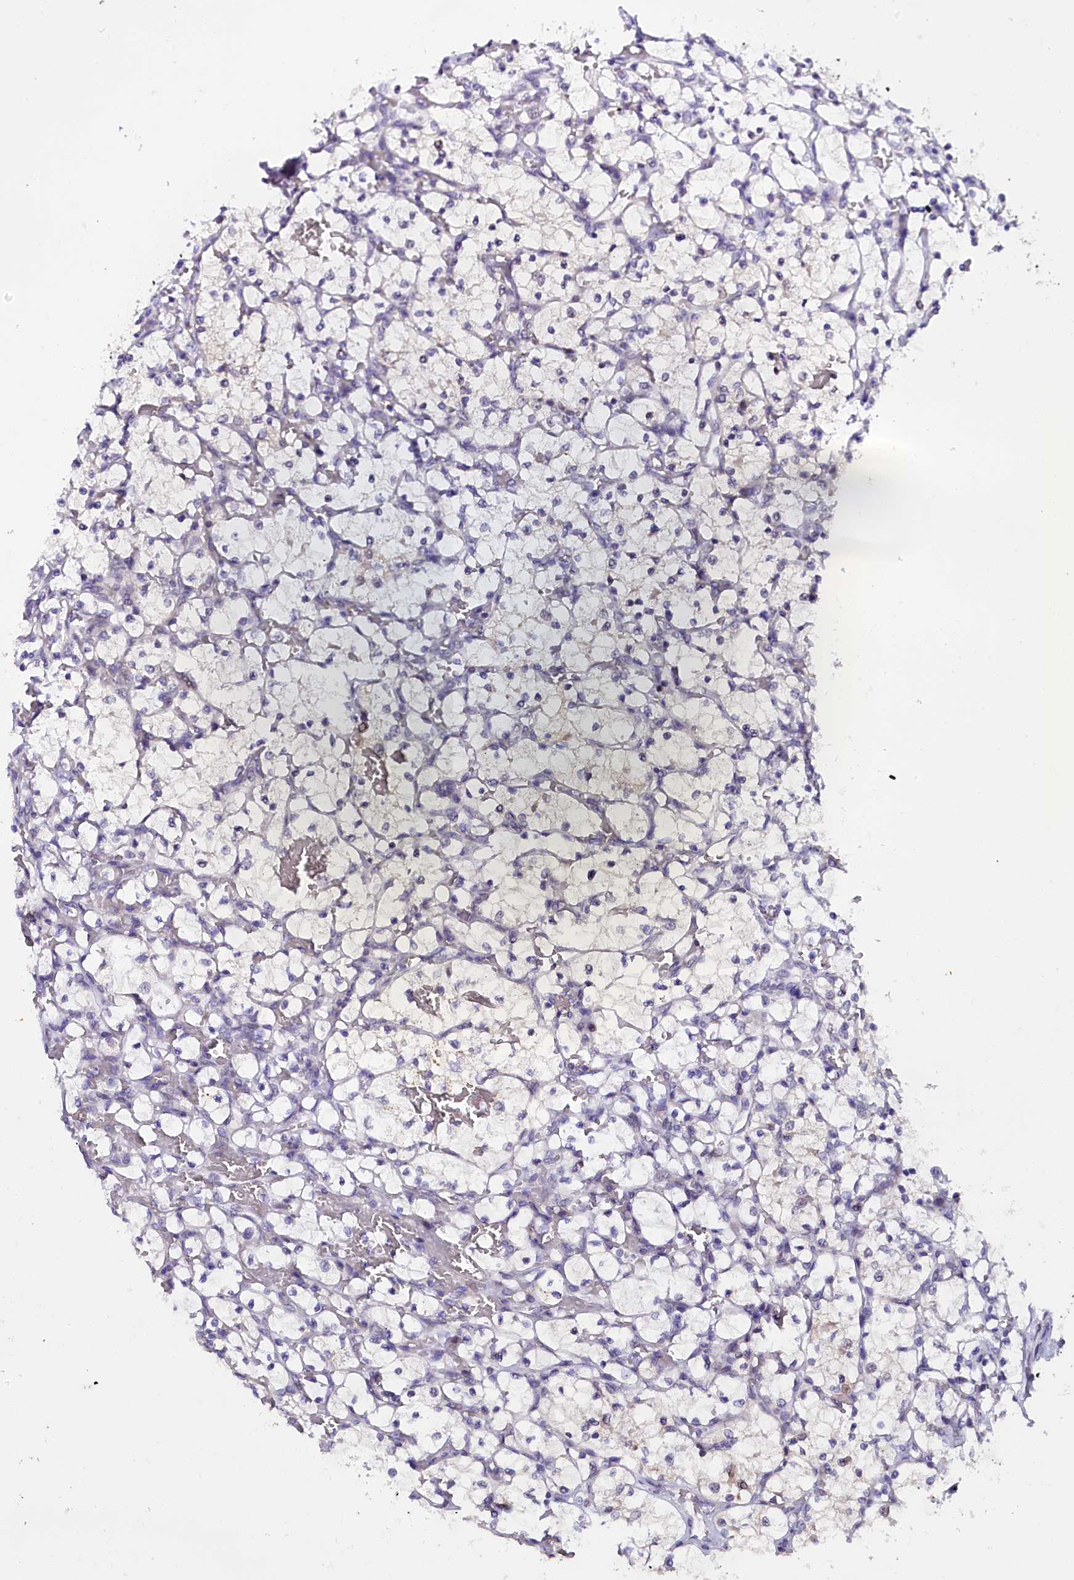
{"staining": {"intensity": "negative", "quantity": "none", "location": "none"}, "tissue": "renal cancer", "cell_type": "Tumor cells", "image_type": "cancer", "snomed": [{"axis": "morphology", "description": "Adenocarcinoma, NOS"}, {"axis": "topography", "description": "Kidney"}], "caption": "Protein analysis of renal cancer (adenocarcinoma) shows no significant positivity in tumor cells.", "gene": "OSGEP", "patient": {"sex": "female", "age": 69}}